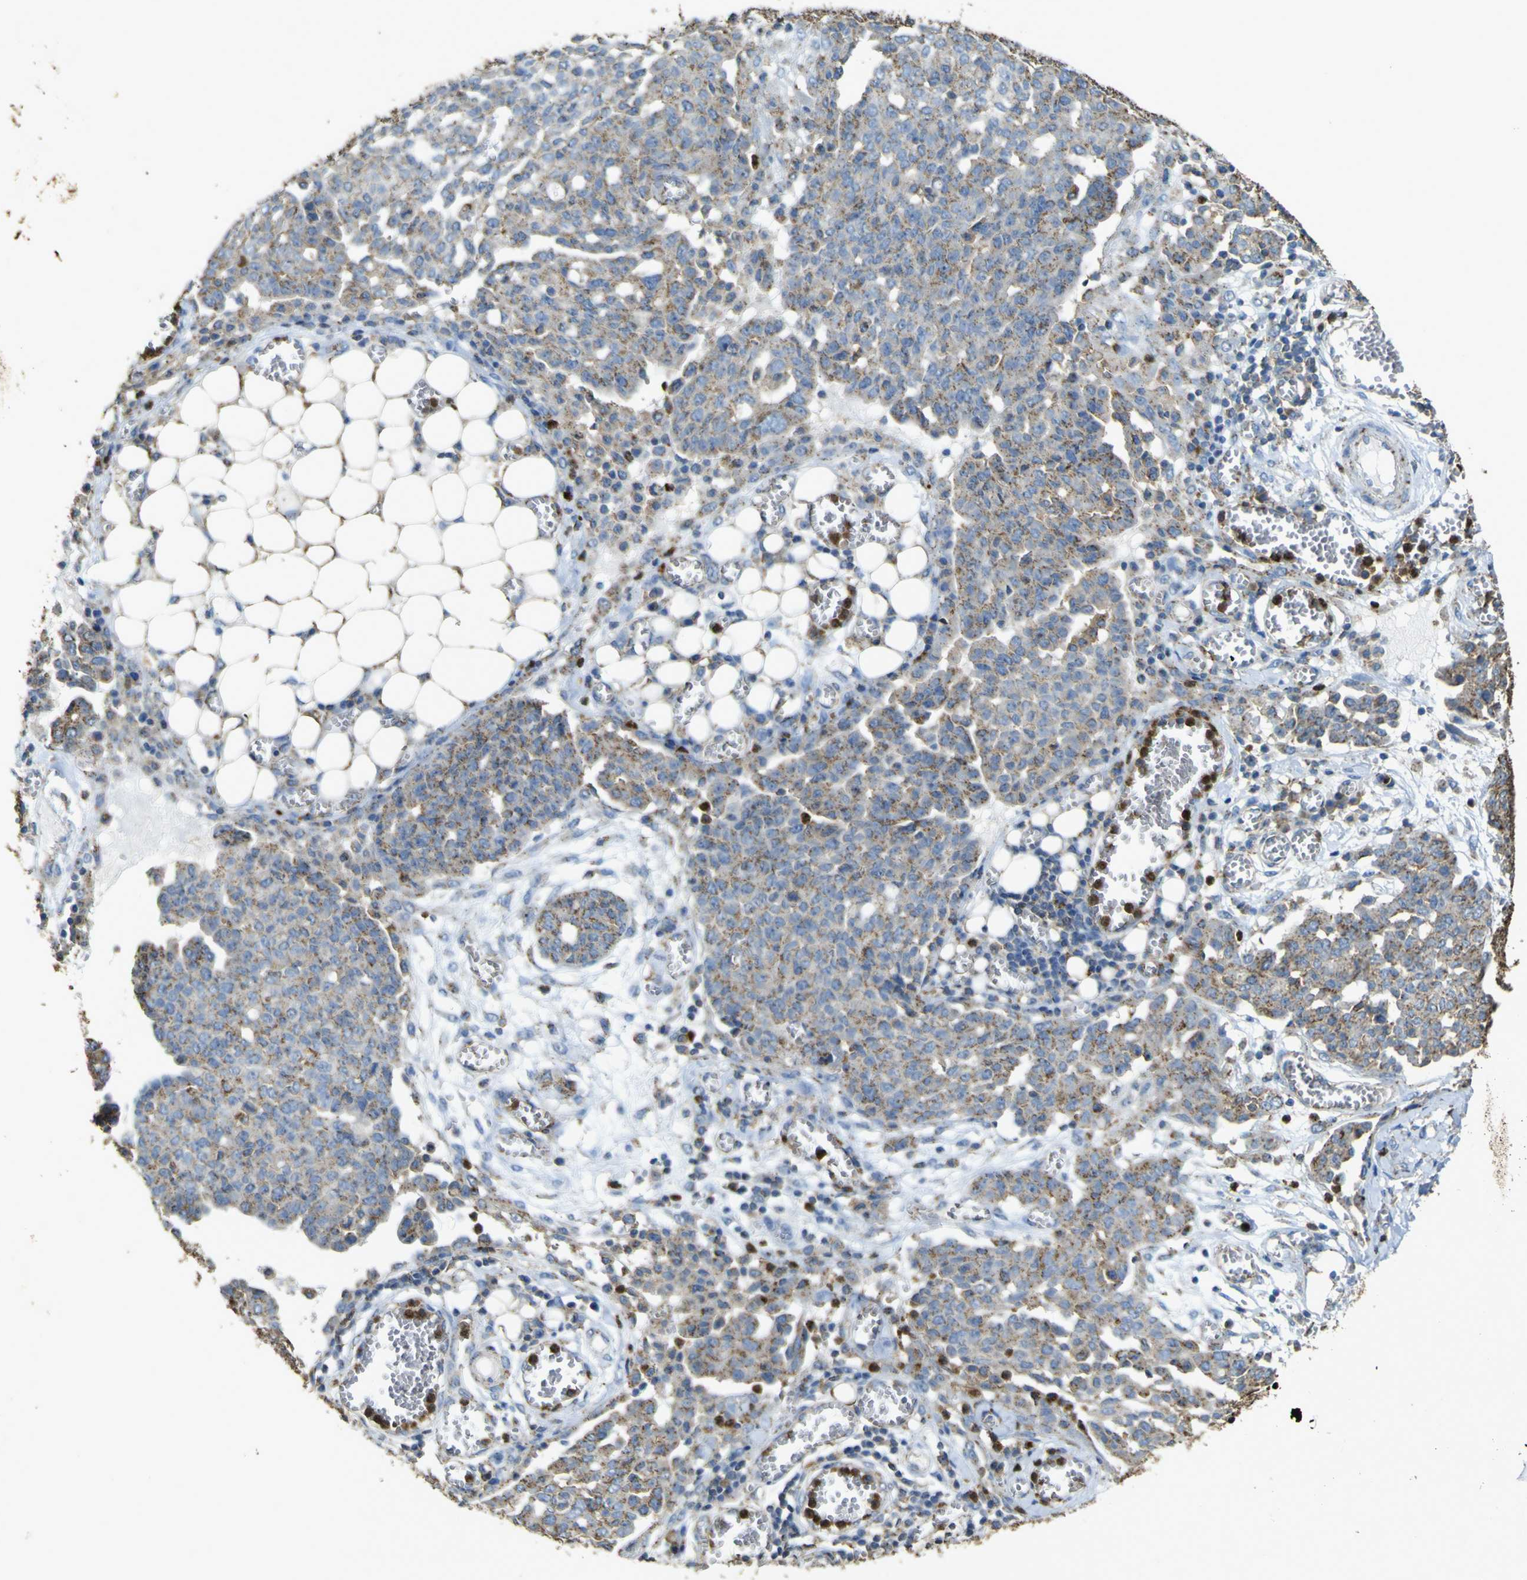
{"staining": {"intensity": "moderate", "quantity": "25%-75%", "location": "cytoplasmic/membranous"}, "tissue": "ovarian cancer", "cell_type": "Tumor cells", "image_type": "cancer", "snomed": [{"axis": "morphology", "description": "Cystadenocarcinoma, serous, NOS"}, {"axis": "topography", "description": "Soft tissue"}, {"axis": "topography", "description": "Ovary"}], "caption": "IHC of human ovarian cancer (serous cystadenocarcinoma) reveals medium levels of moderate cytoplasmic/membranous expression in about 25%-75% of tumor cells. Nuclei are stained in blue.", "gene": "ACSL3", "patient": {"sex": "female", "age": 57}}